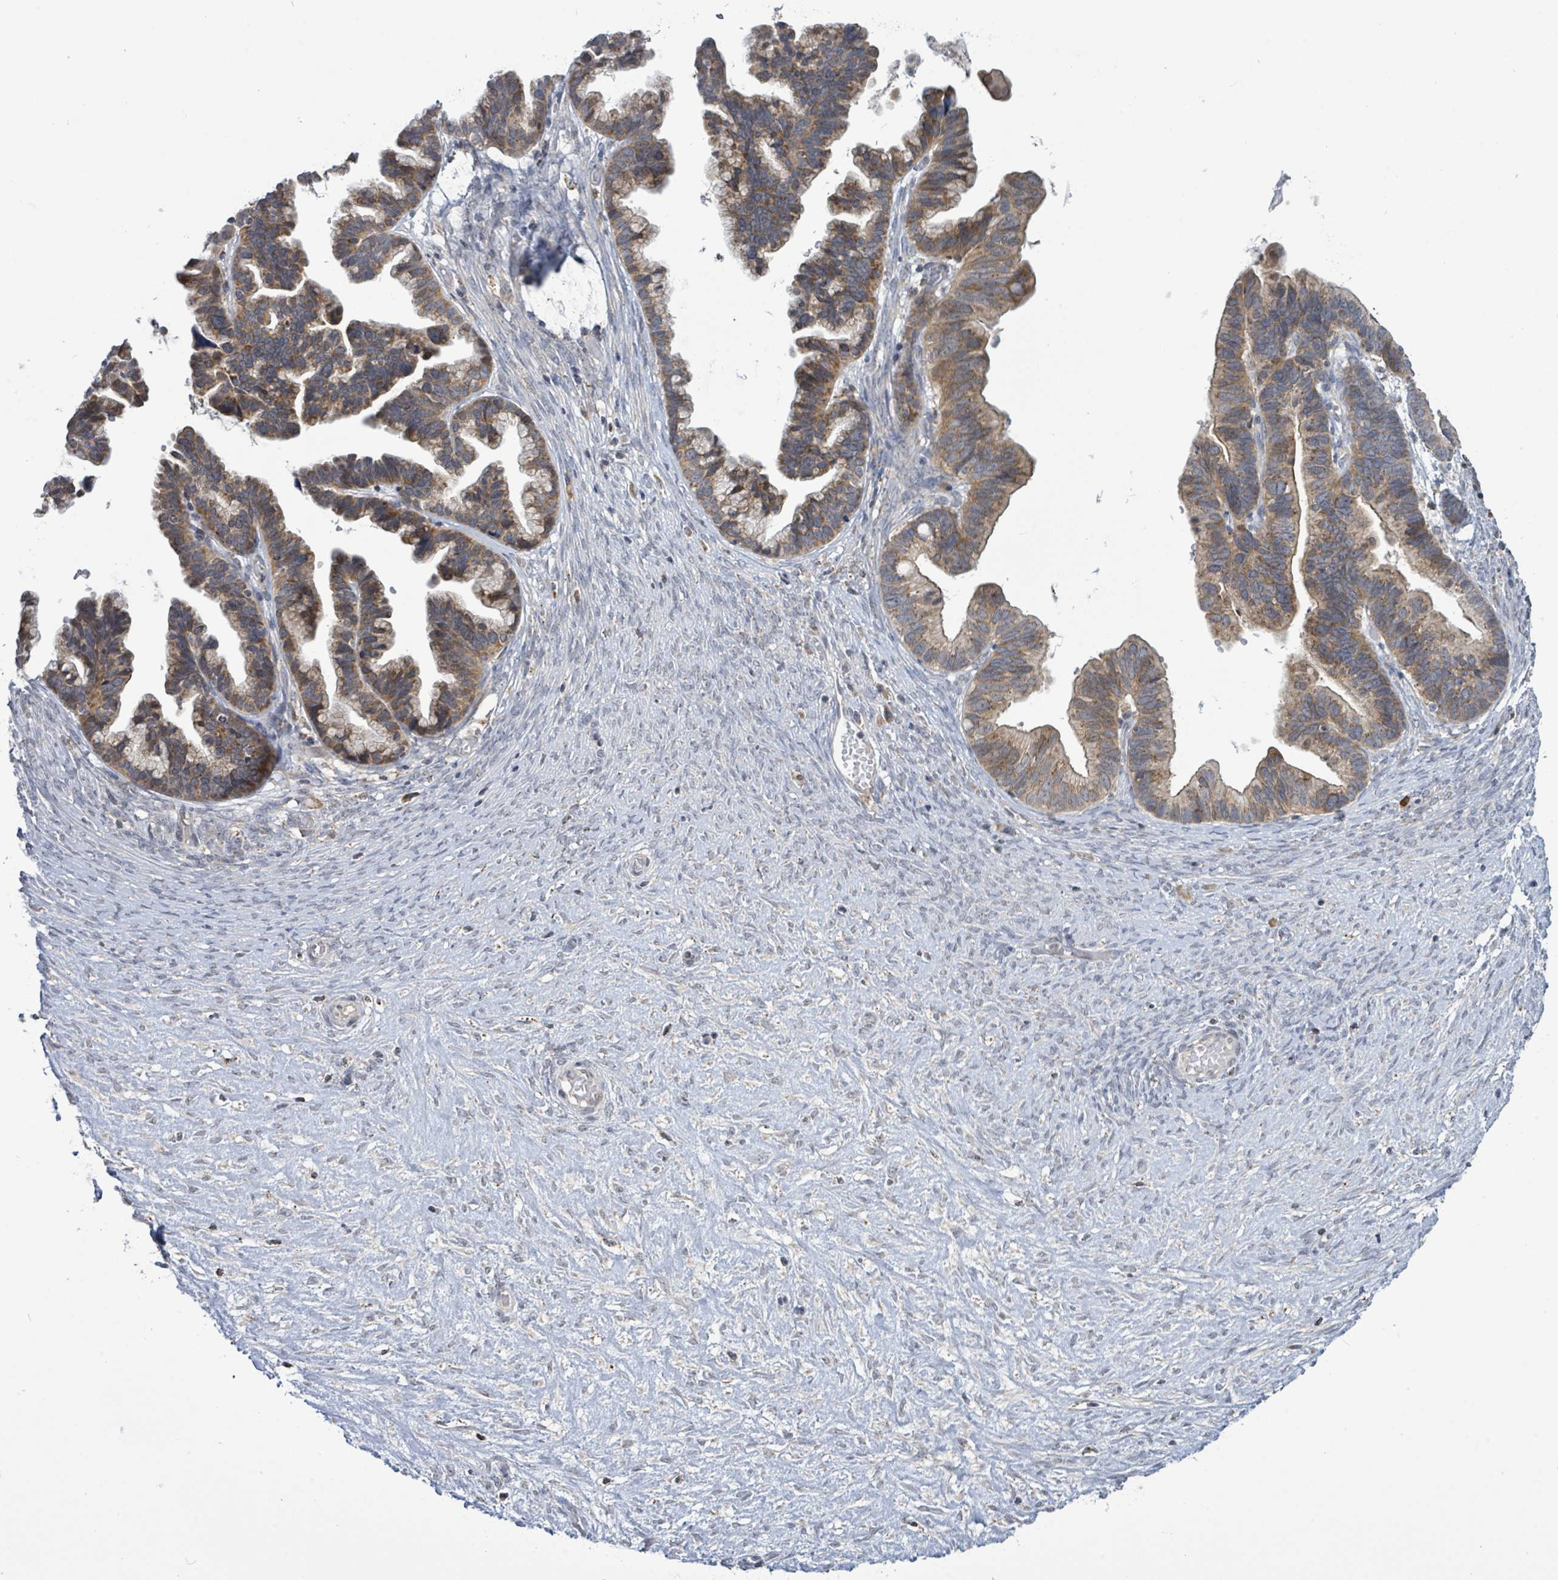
{"staining": {"intensity": "moderate", "quantity": ">75%", "location": "cytoplasmic/membranous"}, "tissue": "ovarian cancer", "cell_type": "Tumor cells", "image_type": "cancer", "snomed": [{"axis": "morphology", "description": "Cystadenocarcinoma, serous, NOS"}, {"axis": "topography", "description": "Ovary"}], "caption": "This image displays IHC staining of human ovarian serous cystadenocarcinoma, with medium moderate cytoplasmic/membranous positivity in about >75% of tumor cells.", "gene": "COQ10B", "patient": {"sex": "female", "age": 56}}